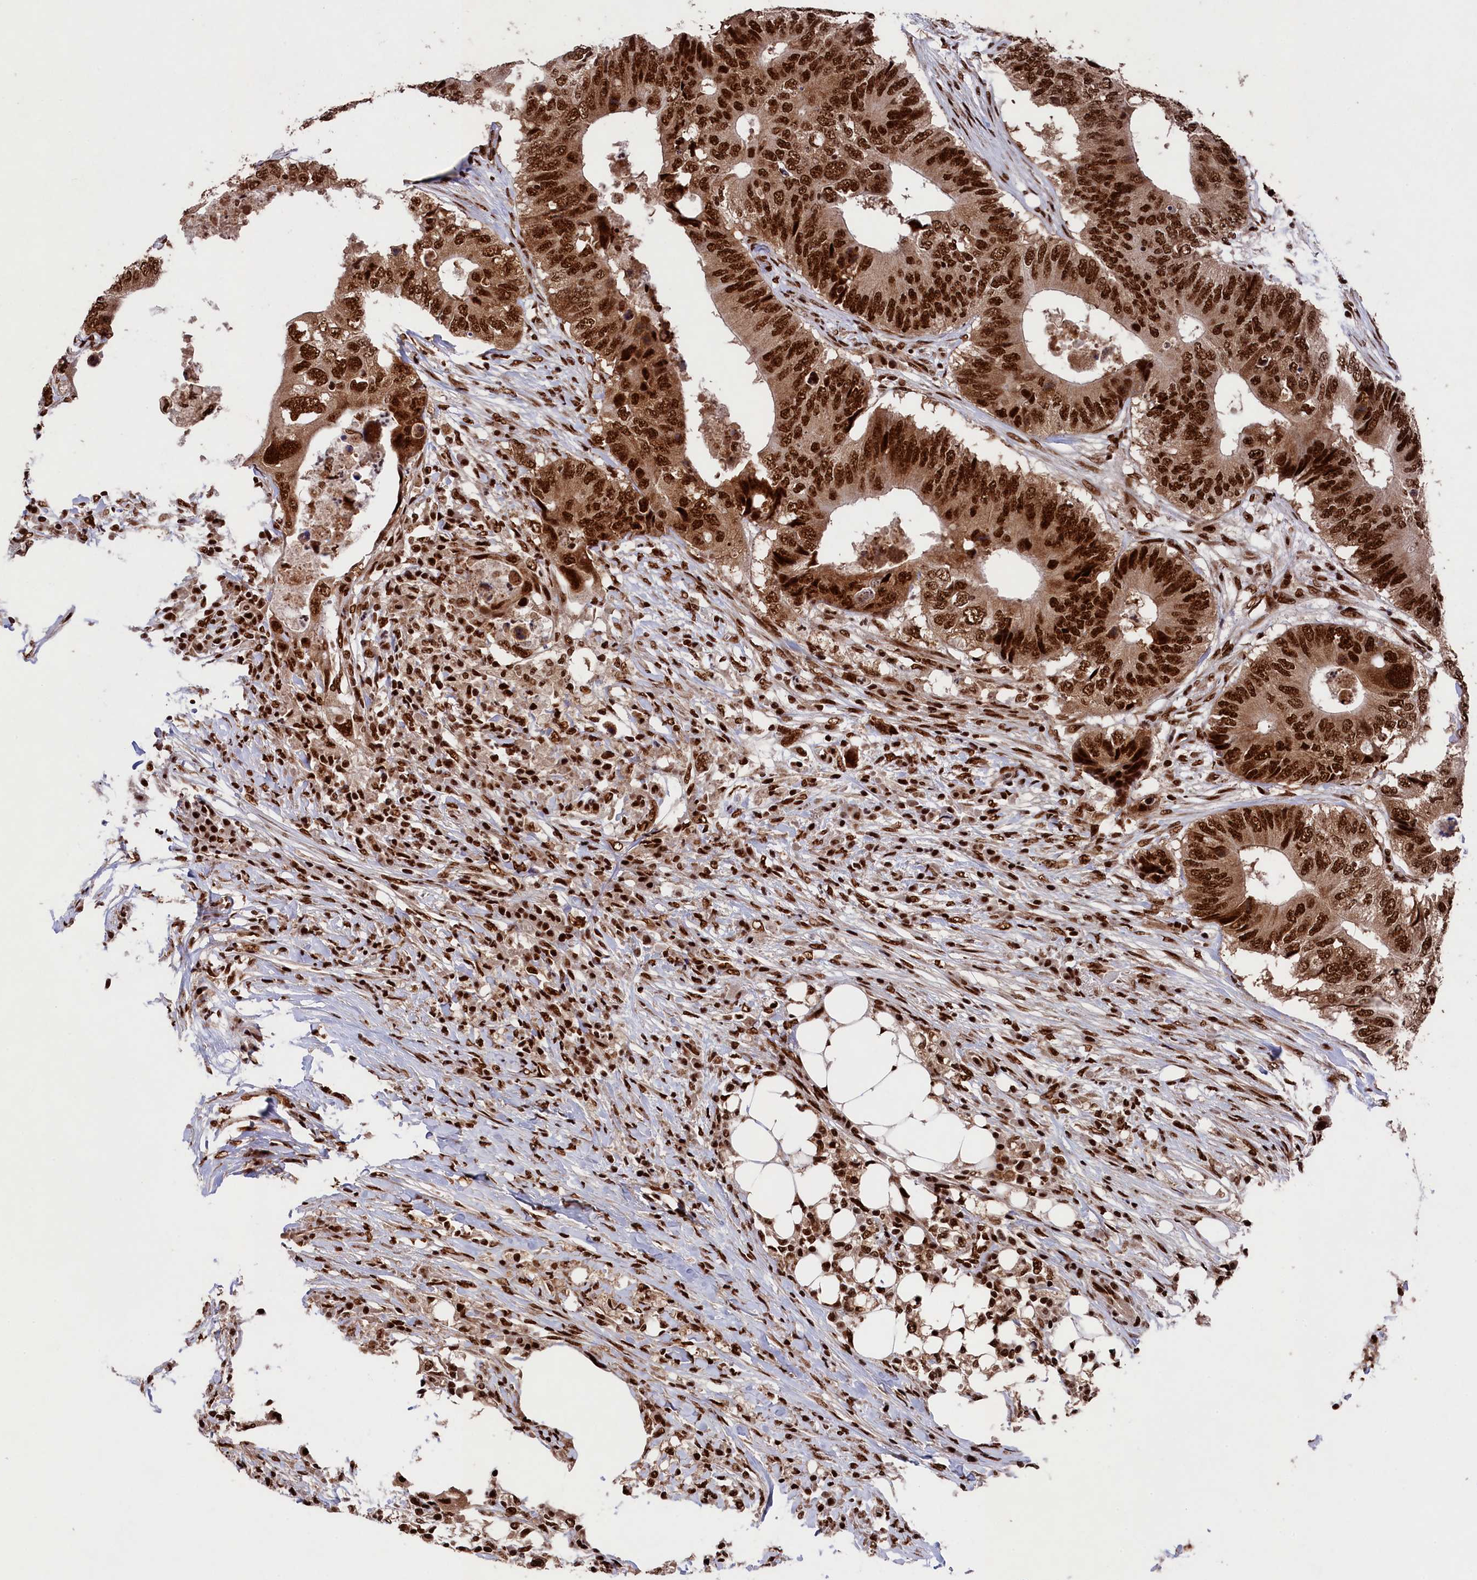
{"staining": {"intensity": "strong", "quantity": ">75%", "location": "nuclear"}, "tissue": "colorectal cancer", "cell_type": "Tumor cells", "image_type": "cancer", "snomed": [{"axis": "morphology", "description": "Adenocarcinoma, NOS"}, {"axis": "topography", "description": "Colon"}], "caption": "High-magnification brightfield microscopy of colorectal cancer stained with DAB (3,3'-diaminobenzidine) (brown) and counterstained with hematoxylin (blue). tumor cells exhibit strong nuclear staining is present in about>75% of cells.", "gene": "PRPF31", "patient": {"sex": "male", "age": 71}}